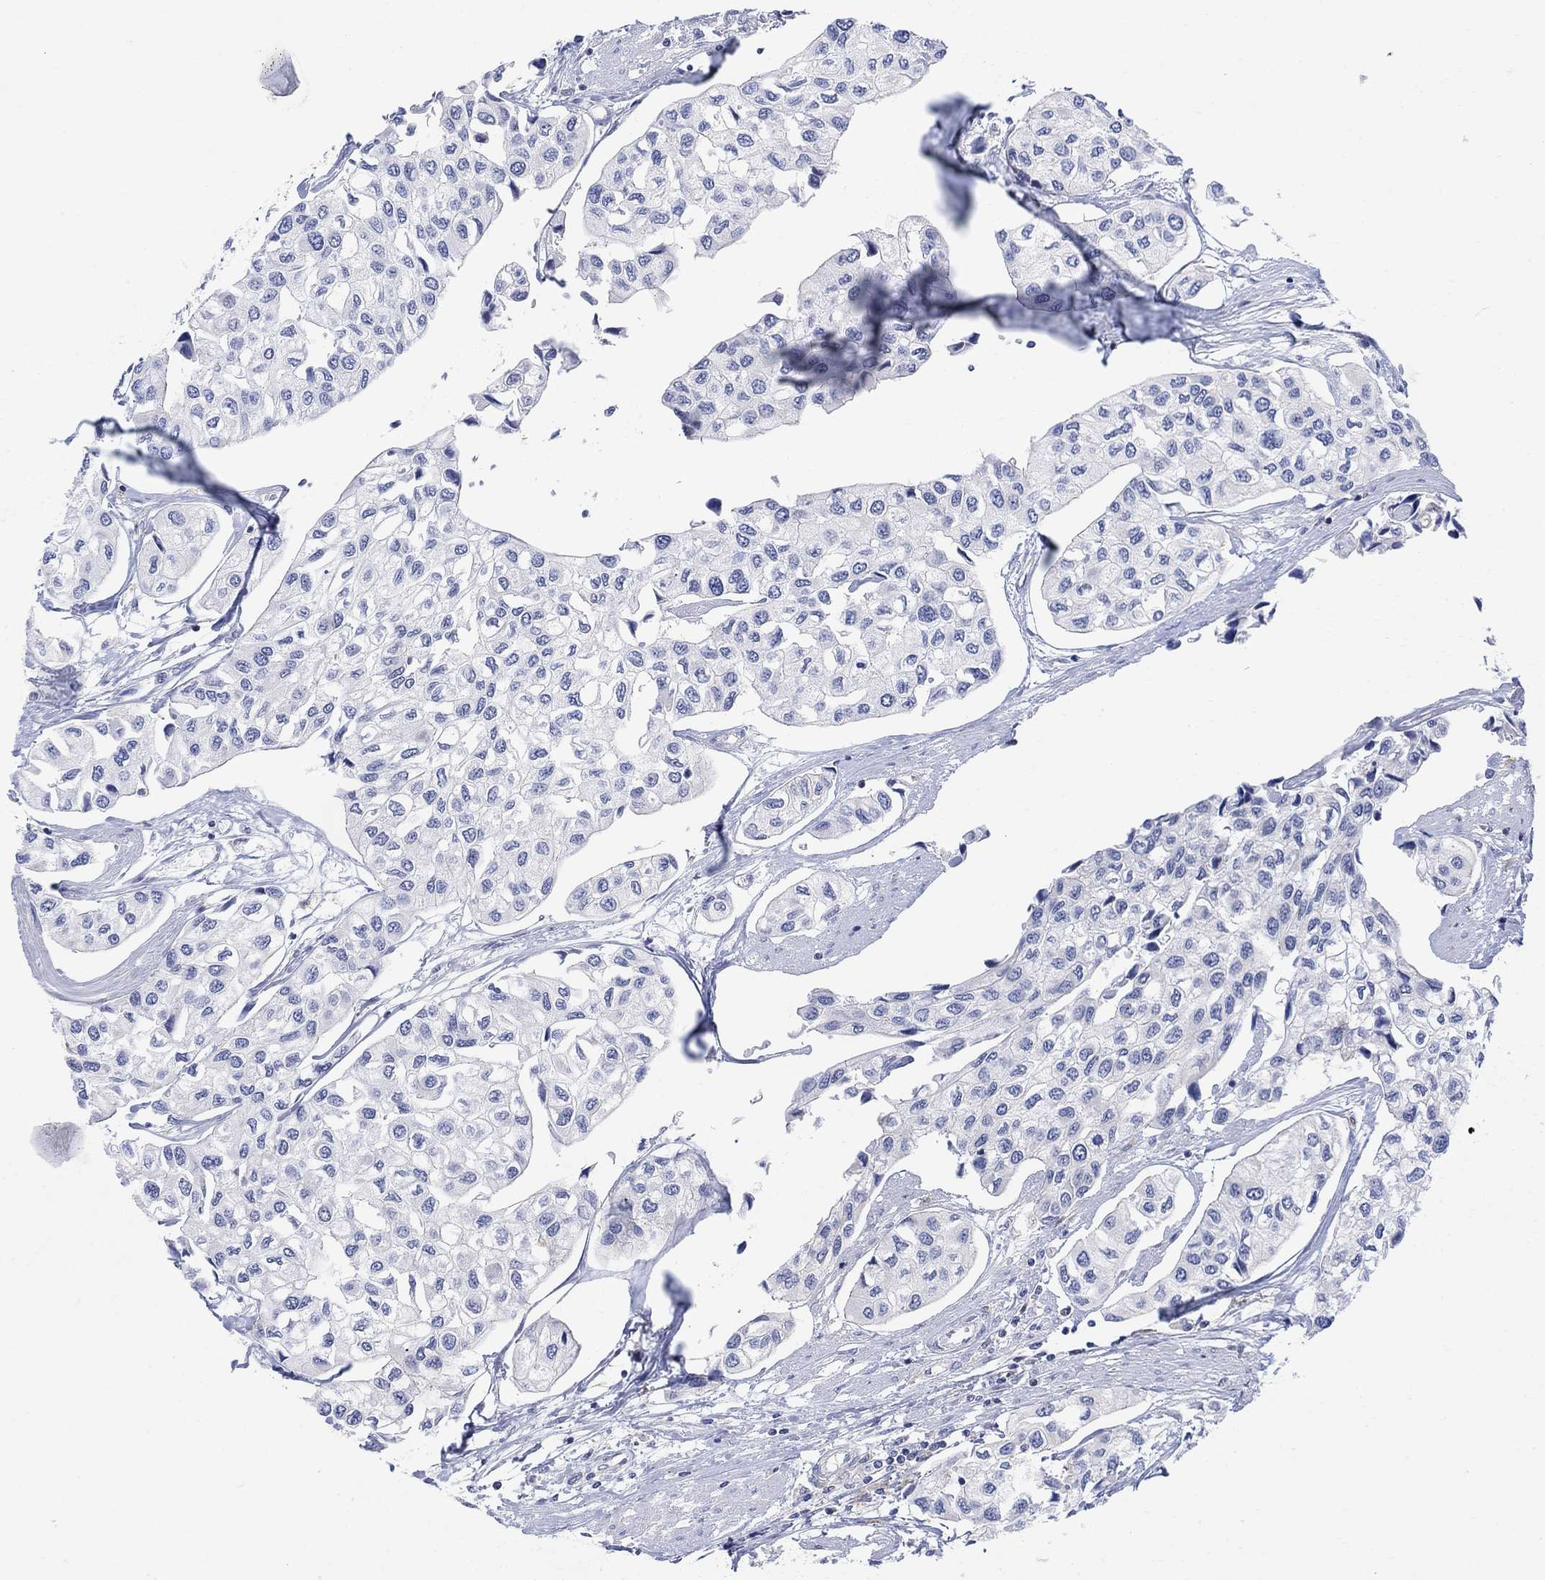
{"staining": {"intensity": "negative", "quantity": "none", "location": "none"}, "tissue": "urothelial cancer", "cell_type": "Tumor cells", "image_type": "cancer", "snomed": [{"axis": "morphology", "description": "Urothelial carcinoma, High grade"}, {"axis": "topography", "description": "Urinary bladder"}], "caption": "Immunohistochemistry image of neoplastic tissue: human high-grade urothelial carcinoma stained with DAB (3,3'-diaminobenzidine) reveals no significant protein expression in tumor cells.", "gene": "GBP5", "patient": {"sex": "male", "age": 73}}